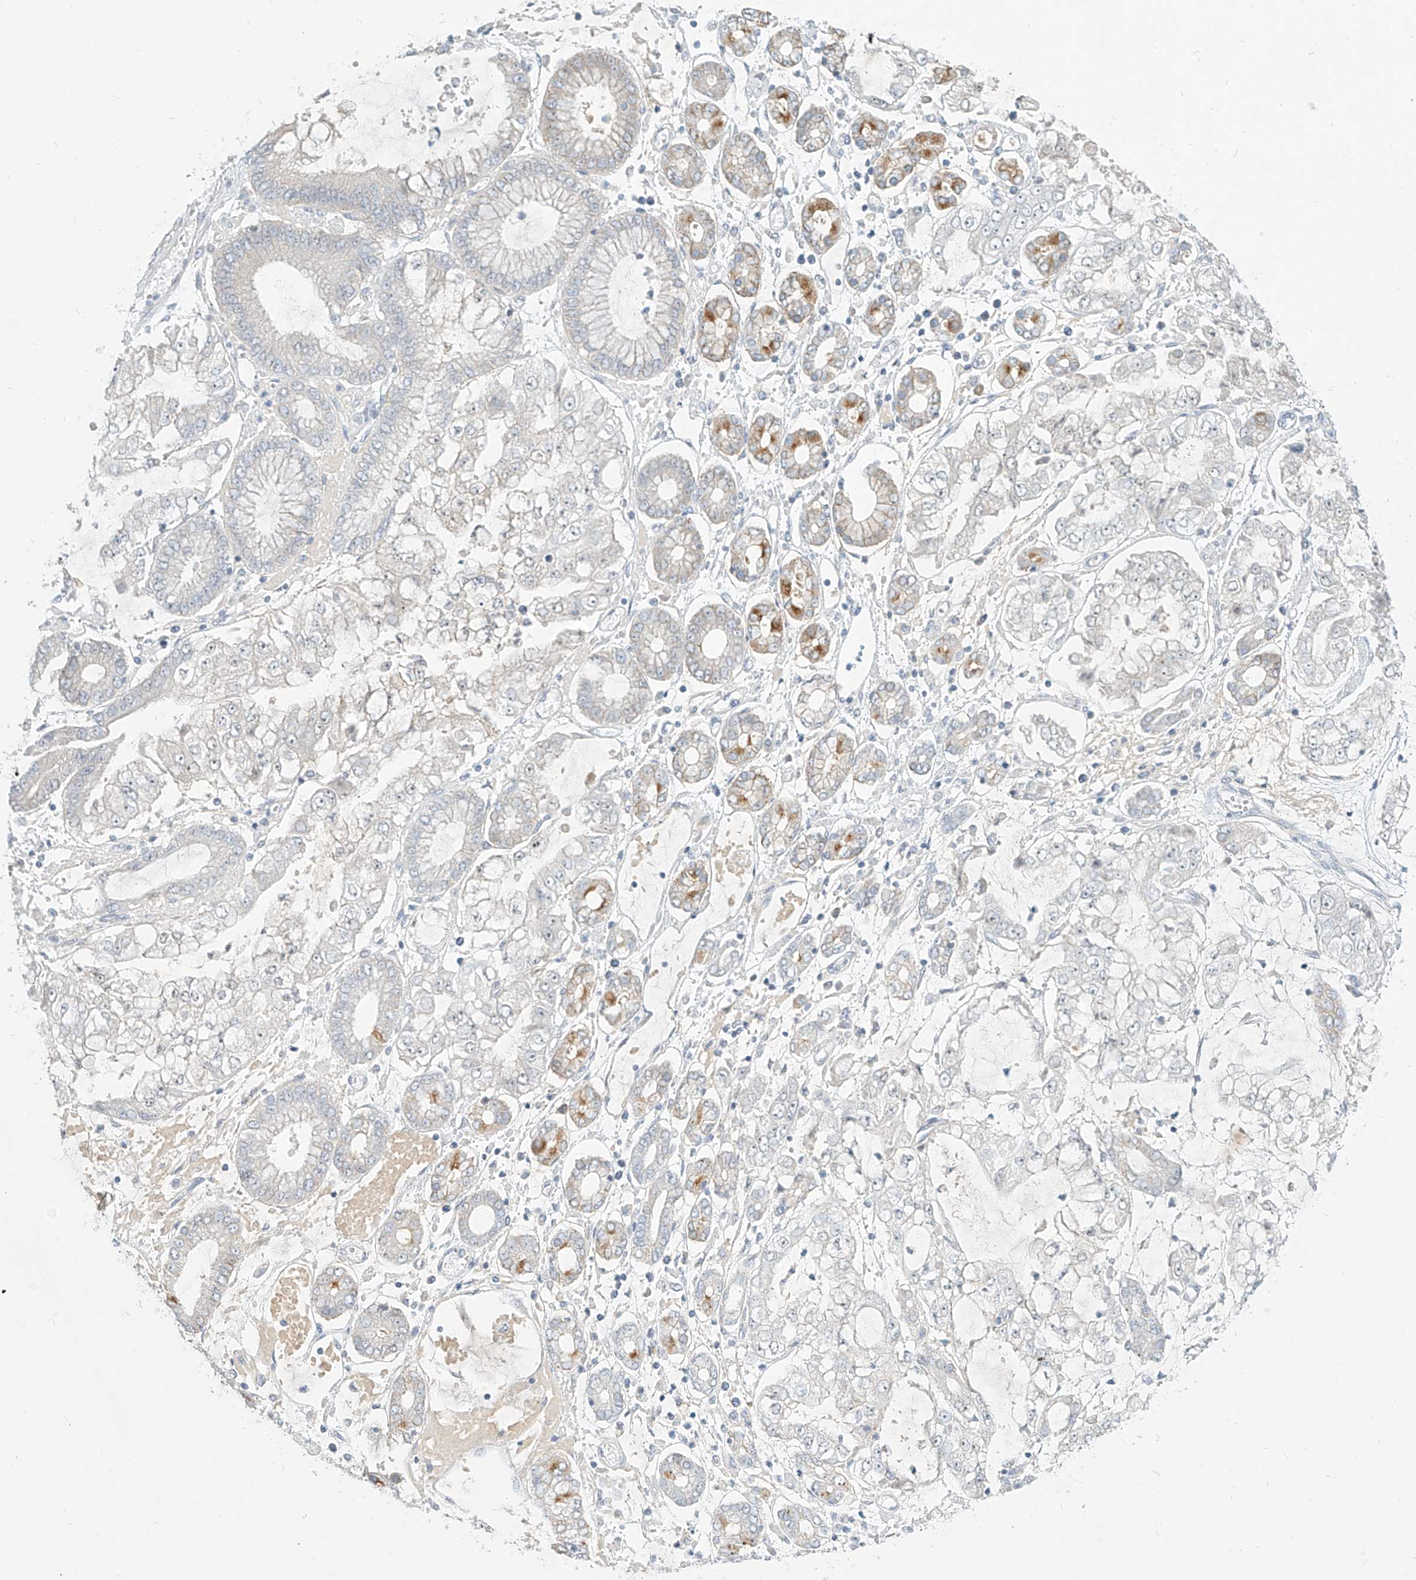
{"staining": {"intensity": "moderate", "quantity": "<25%", "location": "cytoplasmic/membranous"}, "tissue": "stomach cancer", "cell_type": "Tumor cells", "image_type": "cancer", "snomed": [{"axis": "morphology", "description": "Adenocarcinoma, NOS"}, {"axis": "topography", "description": "Stomach"}], "caption": "Protein staining of stomach cancer (adenocarcinoma) tissue exhibits moderate cytoplasmic/membranous positivity in about <25% of tumor cells.", "gene": "C2orf42", "patient": {"sex": "male", "age": 76}}